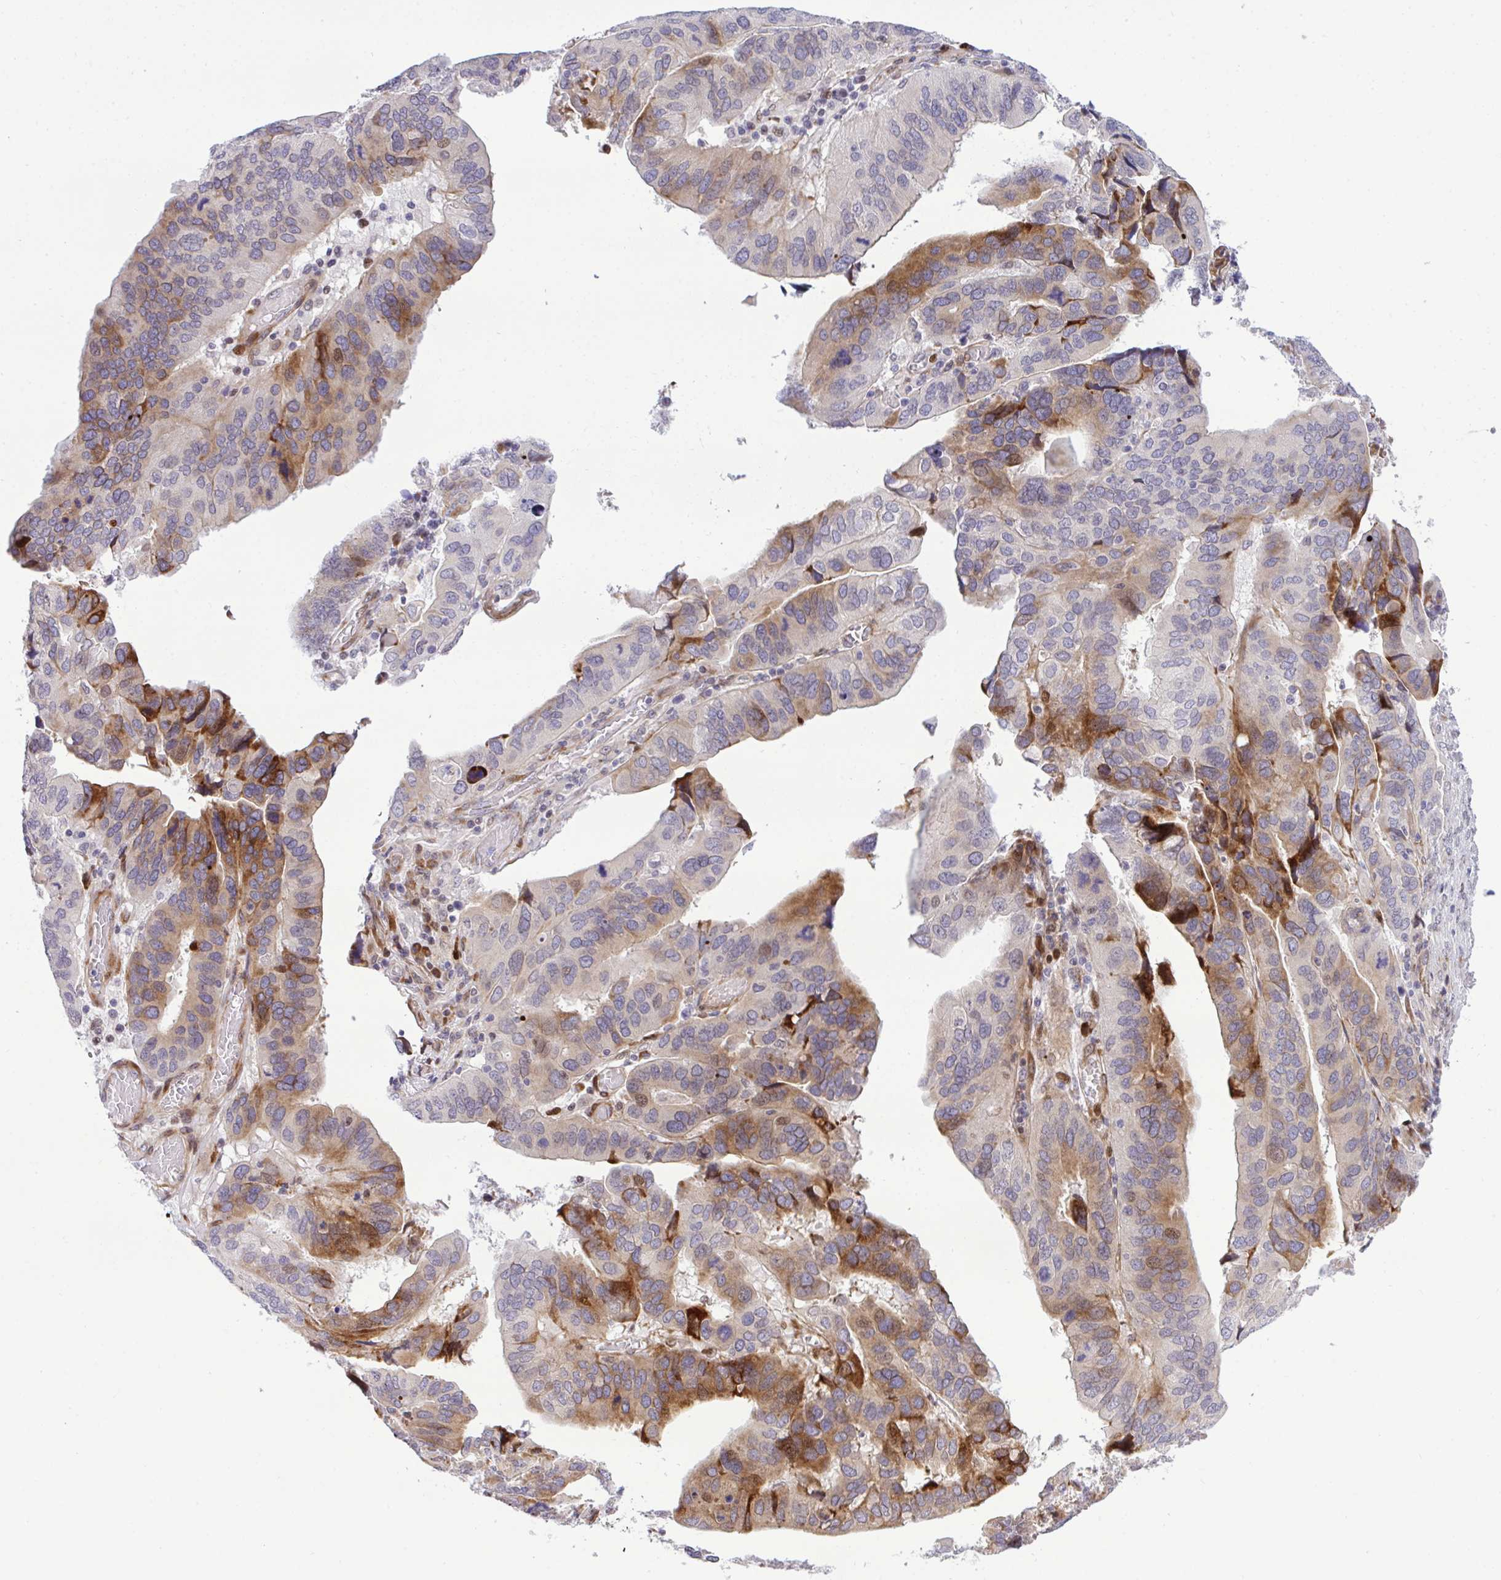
{"staining": {"intensity": "strong", "quantity": "<25%", "location": "cytoplasmic/membranous,nuclear"}, "tissue": "ovarian cancer", "cell_type": "Tumor cells", "image_type": "cancer", "snomed": [{"axis": "morphology", "description": "Cystadenocarcinoma, serous, NOS"}, {"axis": "topography", "description": "Ovary"}], "caption": "Protein staining of ovarian serous cystadenocarcinoma tissue displays strong cytoplasmic/membranous and nuclear staining in approximately <25% of tumor cells.", "gene": "CASTOR2", "patient": {"sex": "female", "age": 79}}